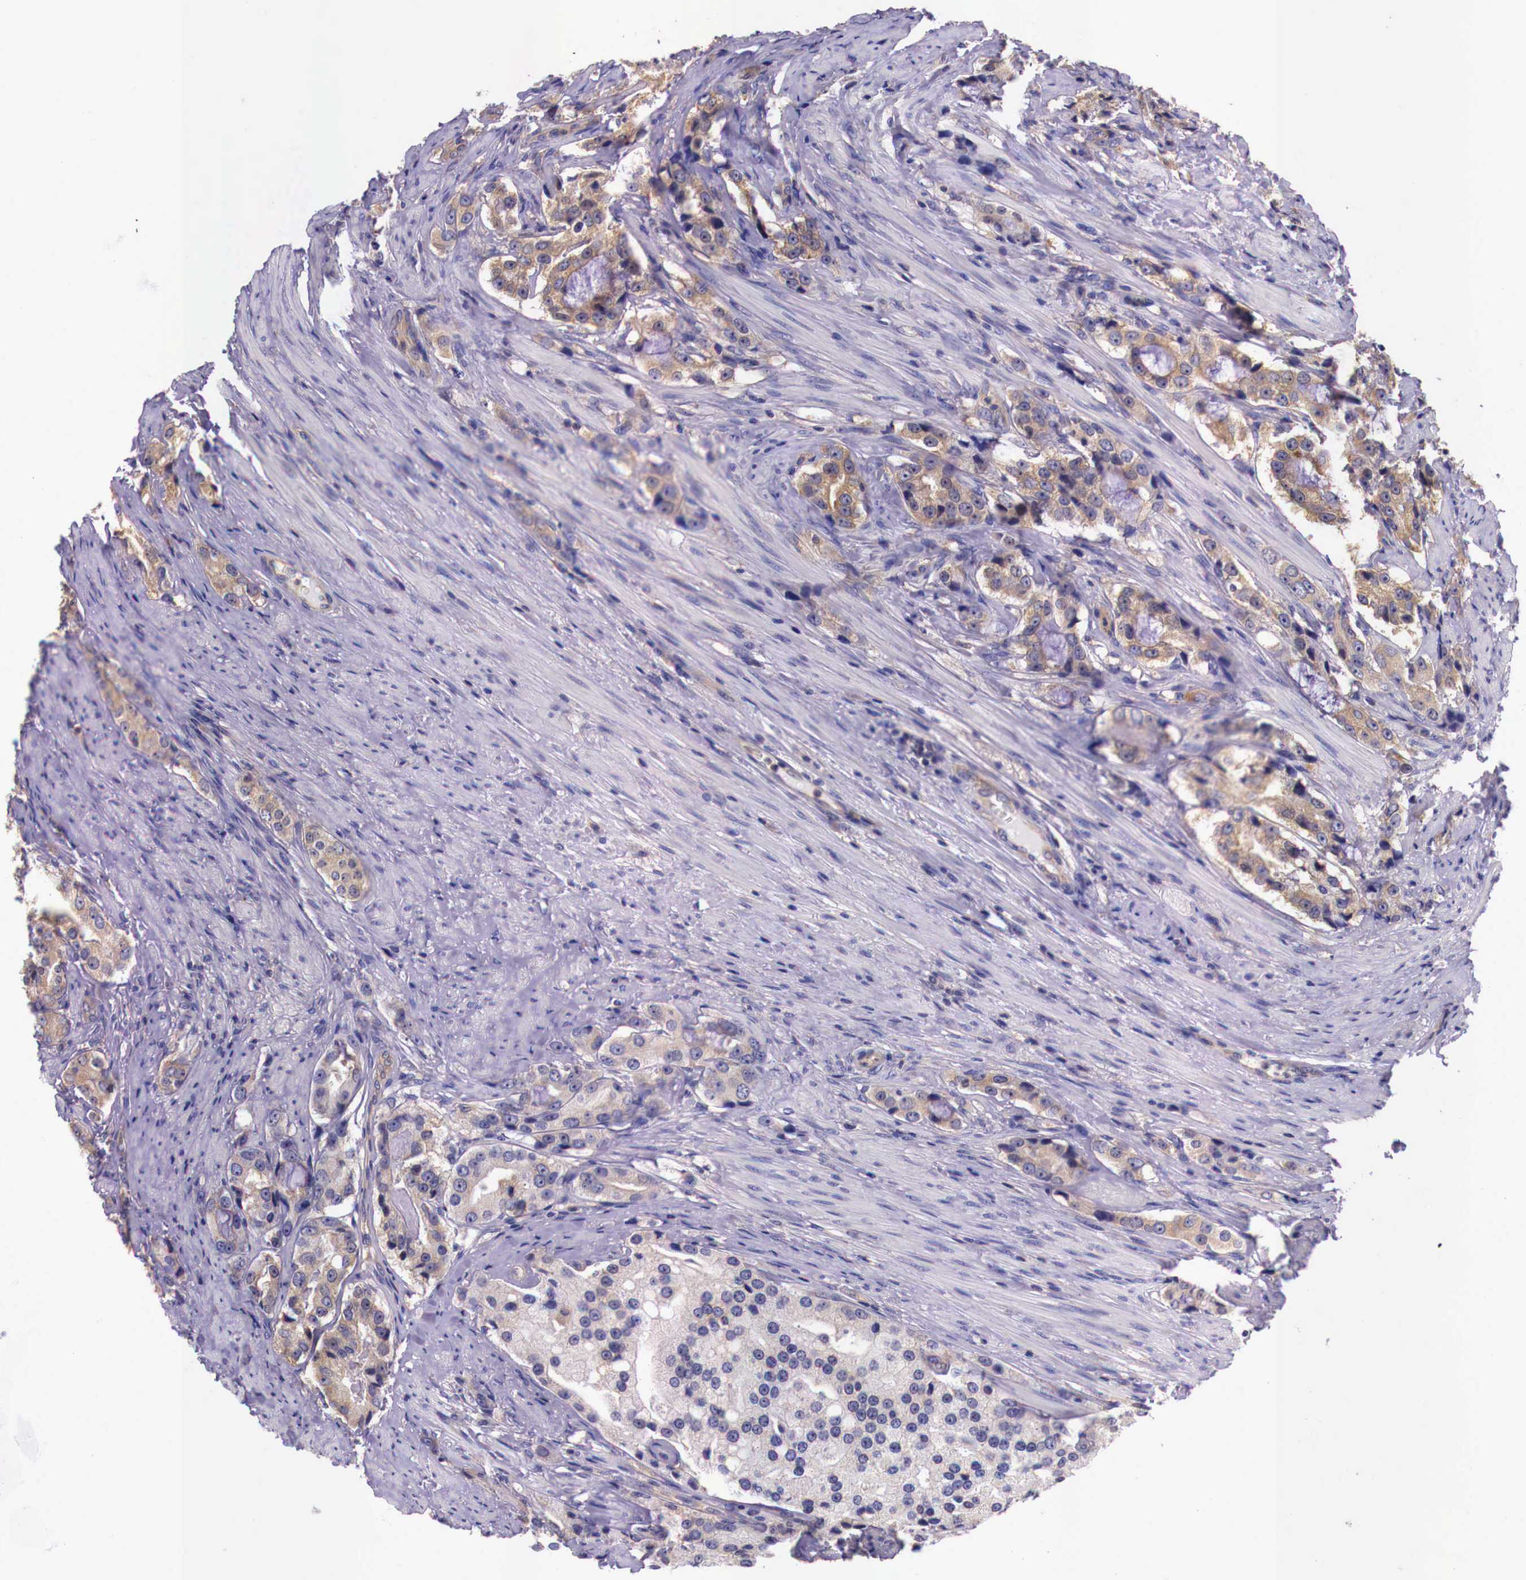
{"staining": {"intensity": "weak", "quantity": "25%-75%", "location": "cytoplasmic/membranous"}, "tissue": "prostate cancer", "cell_type": "Tumor cells", "image_type": "cancer", "snomed": [{"axis": "morphology", "description": "Adenocarcinoma, Medium grade"}, {"axis": "topography", "description": "Prostate"}], "caption": "Immunohistochemical staining of prostate adenocarcinoma (medium-grade) reveals low levels of weak cytoplasmic/membranous protein positivity in about 25%-75% of tumor cells.", "gene": "GRIPAP1", "patient": {"sex": "male", "age": 72}}